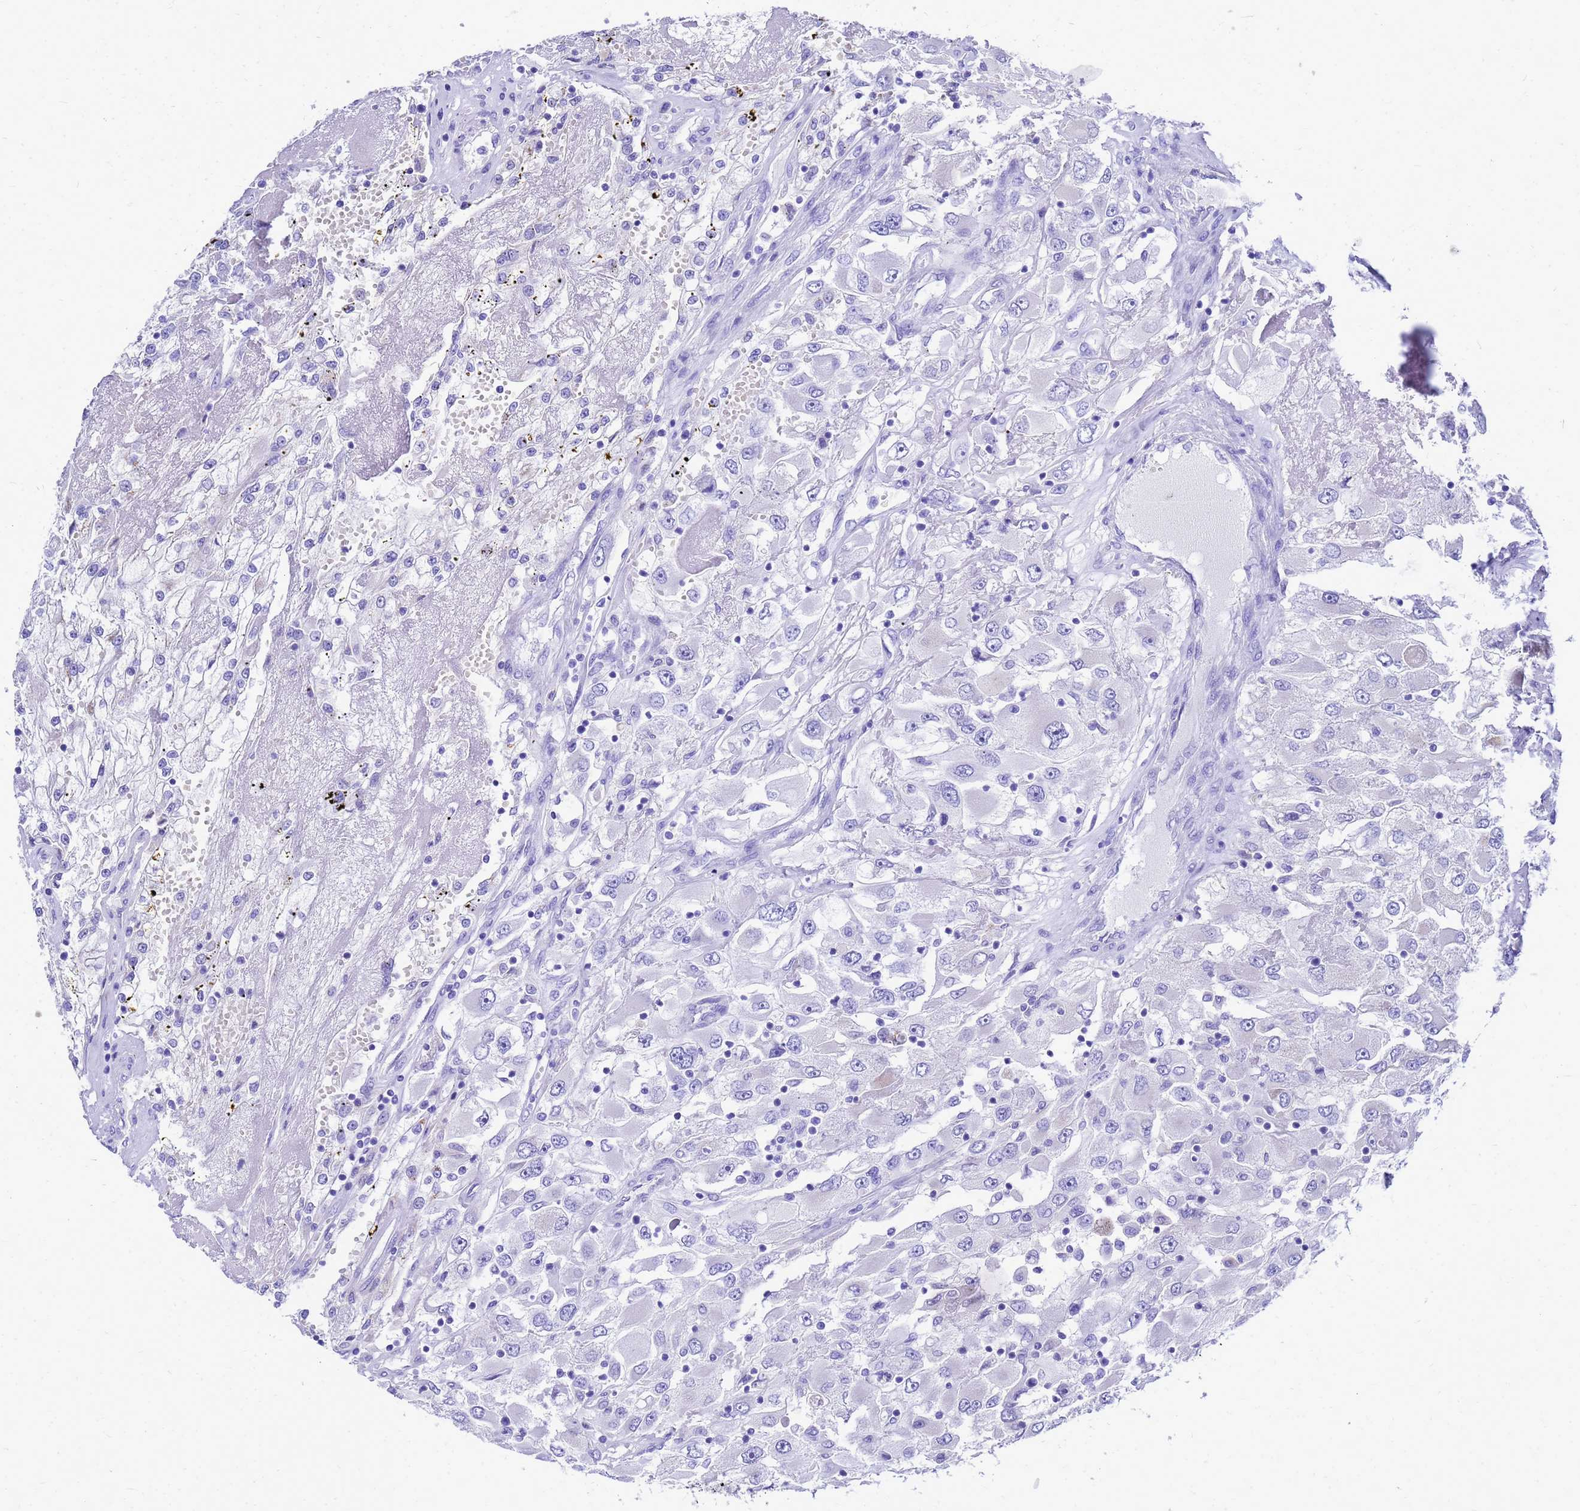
{"staining": {"intensity": "negative", "quantity": "none", "location": "none"}, "tissue": "renal cancer", "cell_type": "Tumor cells", "image_type": "cancer", "snomed": [{"axis": "morphology", "description": "Adenocarcinoma, NOS"}, {"axis": "topography", "description": "Kidney"}], "caption": "Immunohistochemistry (IHC) of human renal adenocarcinoma shows no positivity in tumor cells.", "gene": "OR52E2", "patient": {"sex": "female", "age": 52}}